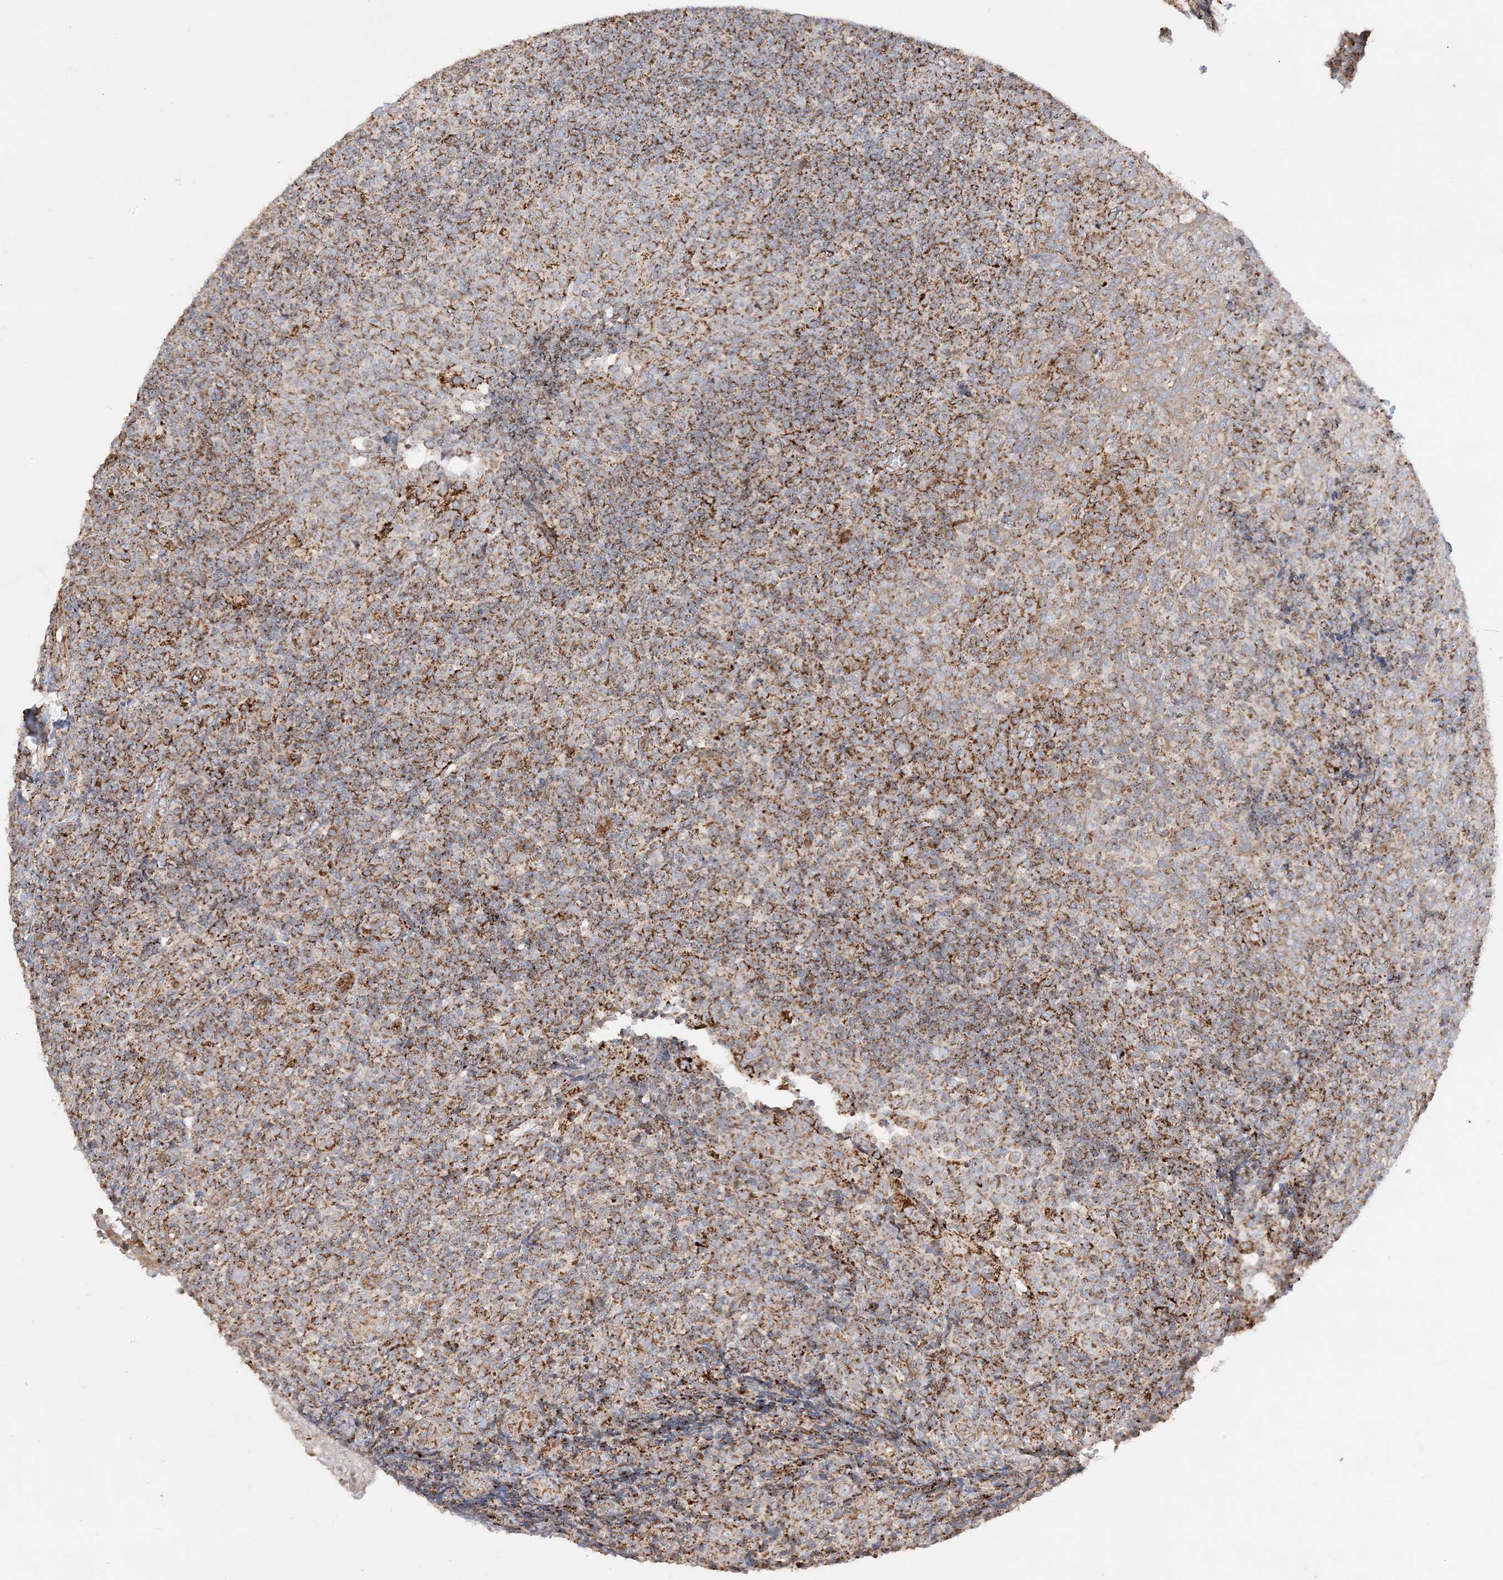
{"staining": {"intensity": "moderate", "quantity": ">75%", "location": "cytoplasmic/membranous"}, "tissue": "tonsil", "cell_type": "Germinal center cells", "image_type": "normal", "snomed": [{"axis": "morphology", "description": "Normal tissue, NOS"}, {"axis": "topography", "description": "Tonsil"}], "caption": "High-magnification brightfield microscopy of unremarkable tonsil stained with DAB (3,3'-diaminobenzidine) (brown) and counterstained with hematoxylin (blue). germinal center cells exhibit moderate cytoplasmic/membranous expression is seen in about>75% of cells.", "gene": "NDUFAF3", "patient": {"sex": "female", "age": 19}}